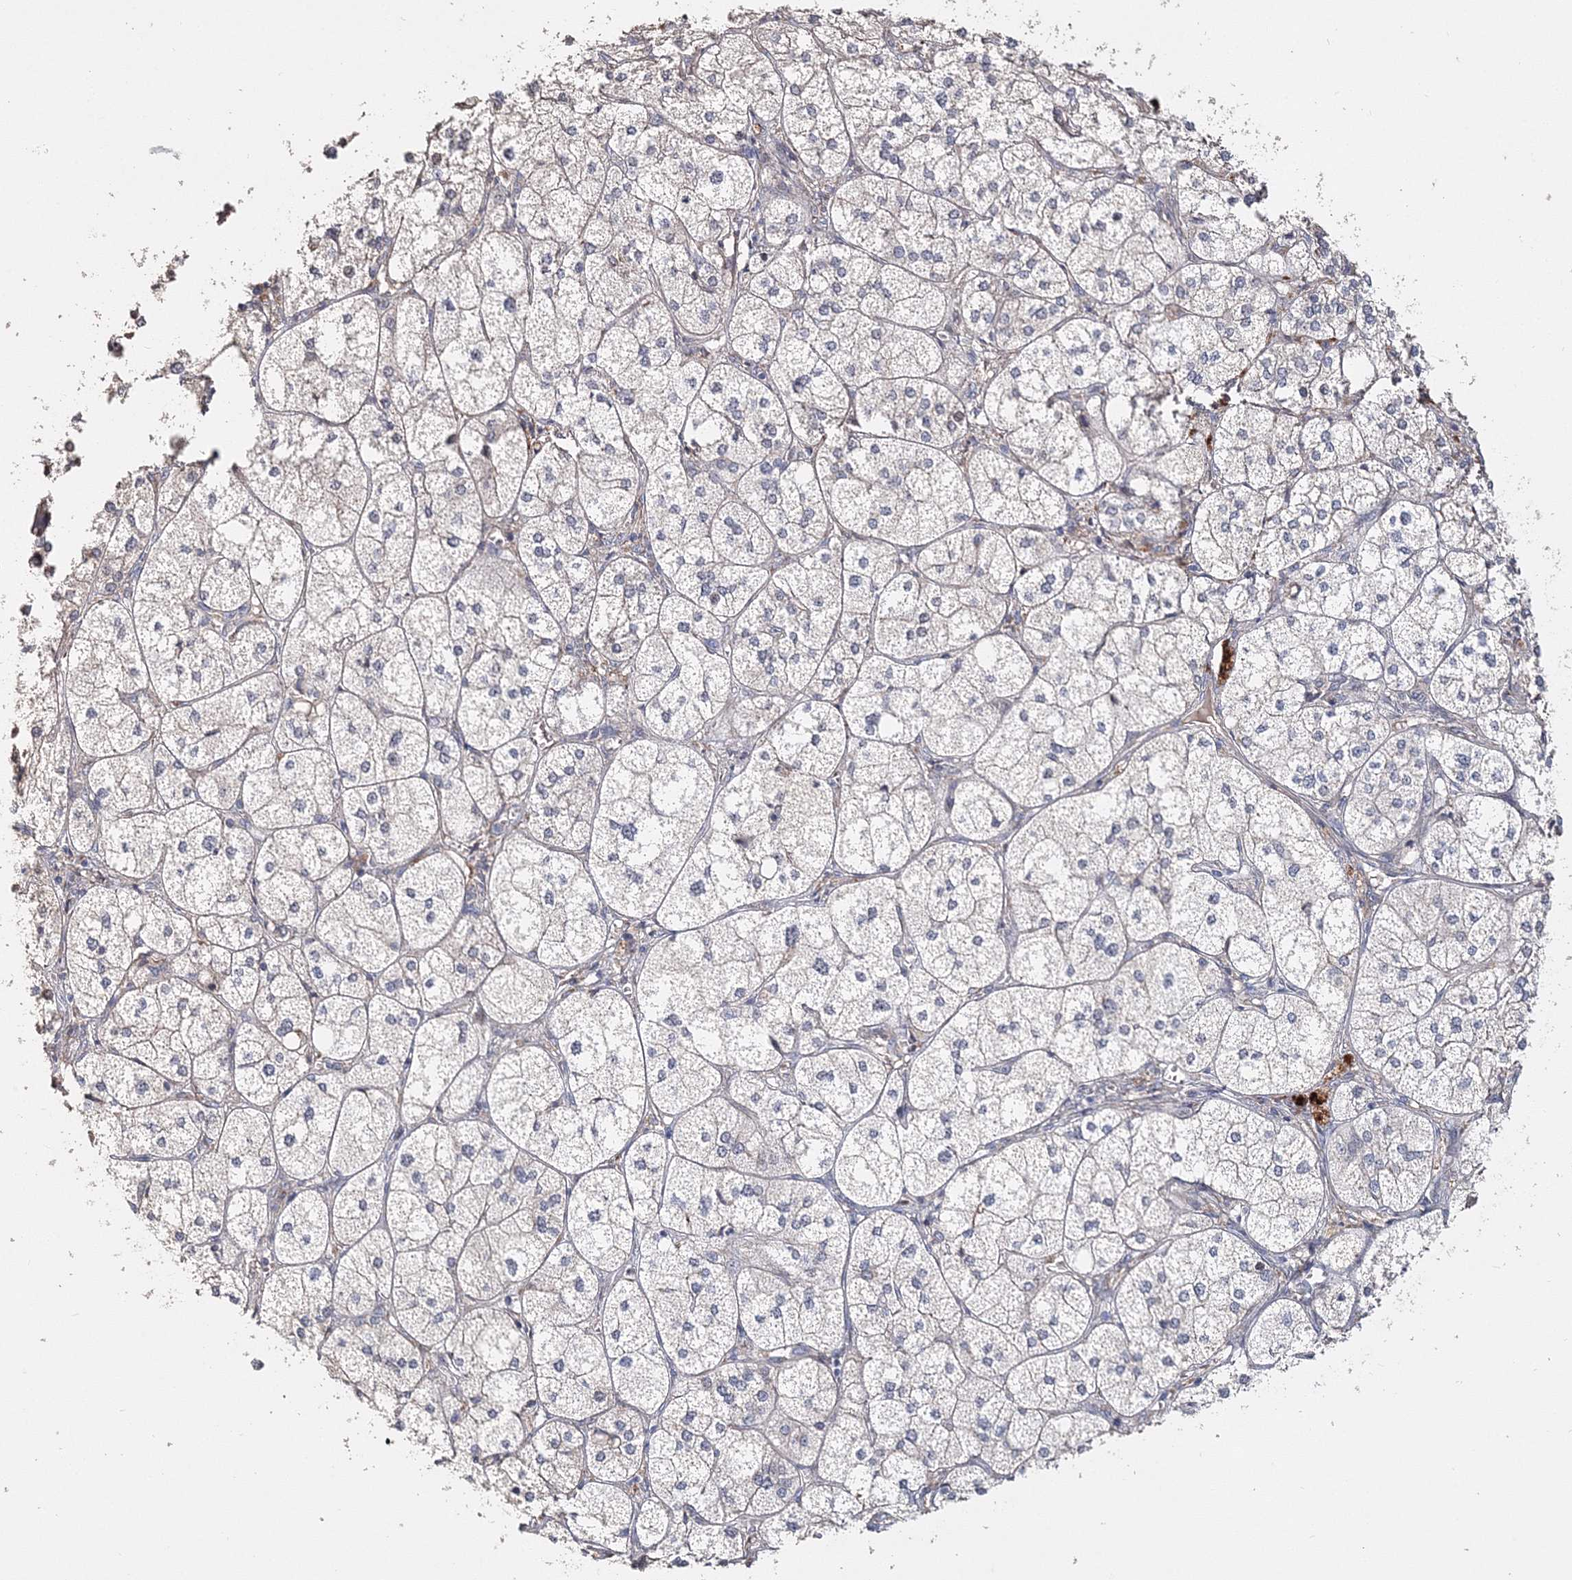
{"staining": {"intensity": "moderate", "quantity": "<25%", "location": "cytoplasmic/membranous"}, "tissue": "adrenal gland", "cell_type": "Glandular cells", "image_type": "normal", "snomed": [{"axis": "morphology", "description": "Normal tissue, NOS"}, {"axis": "topography", "description": "Adrenal gland"}], "caption": "The photomicrograph exhibits staining of benign adrenal gland, revealing moderate cytoplasmic/membranous protein staining (brown color) within glandular cells. (Stains: DAB in brown, nuclei in blue, Microscopy: brightfield microscopy at high magnification).", "gene": "GJB5", "patient": {"sex": "female", "age": 61}}